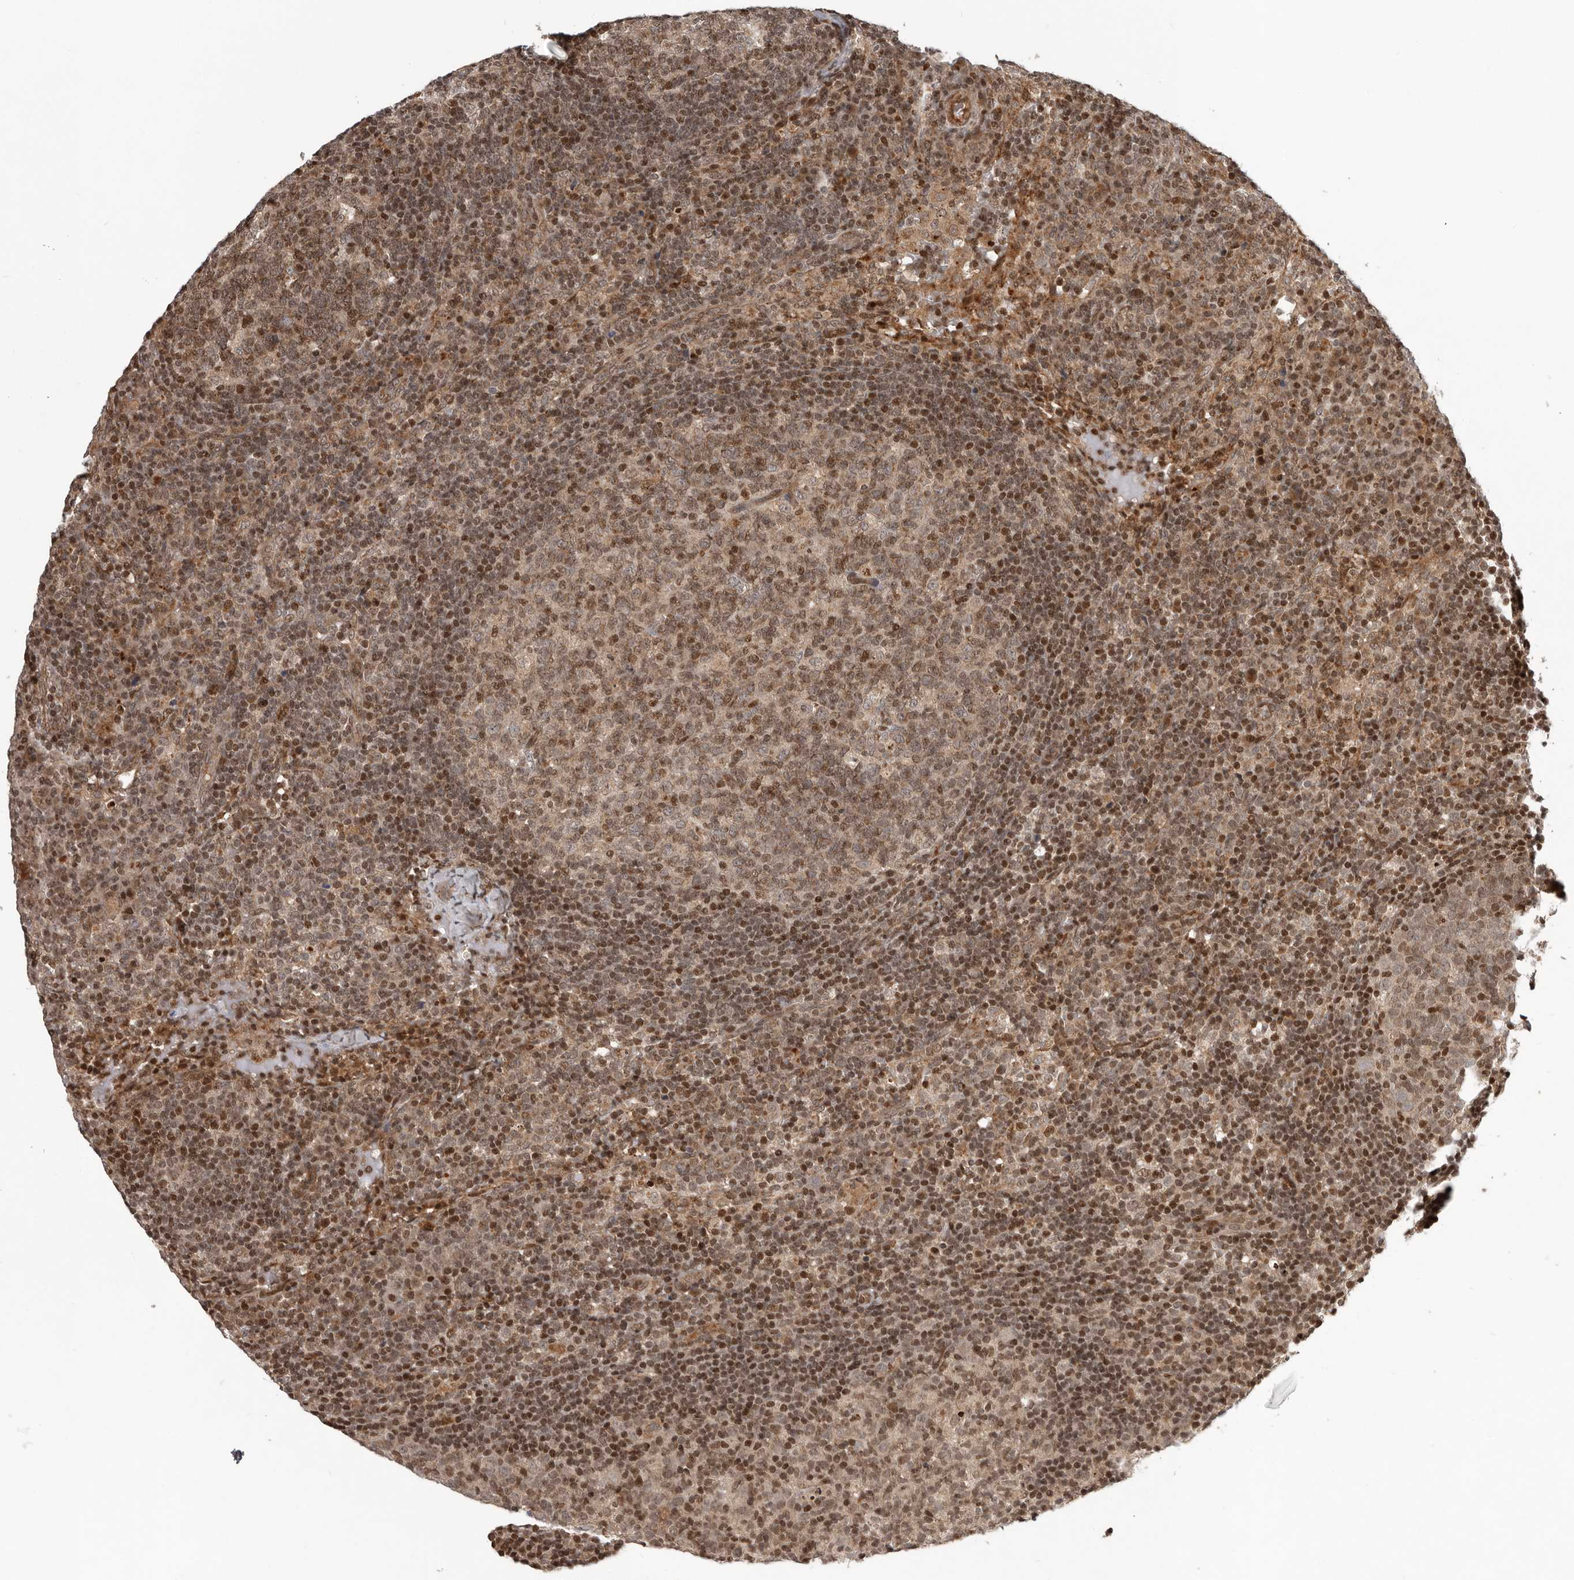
{"staining": {"intensity": "moderate", "quantity": ">75%", "location": "cytoplasmic/membranous,nuclear"}, "tissue": "lymph node", "cell_type": "Germinal center cells", "image_type": "normal", "snomed": [{"axis": "morphology", "description": "Normal tissue, NOS"}, {"axis": "morphology", "description": "Inflammation, NOS"}, {"axis": "topography", "description": "Lymph node"}], "caption": "Protein positivity by IHC shows moderate cytoplasmic/membranous,nuclear expression in approximately >75% of germinal center cells in normal lymph node.", "gene": "RABIF", "patient": {"sex": "male", "age": 55}}